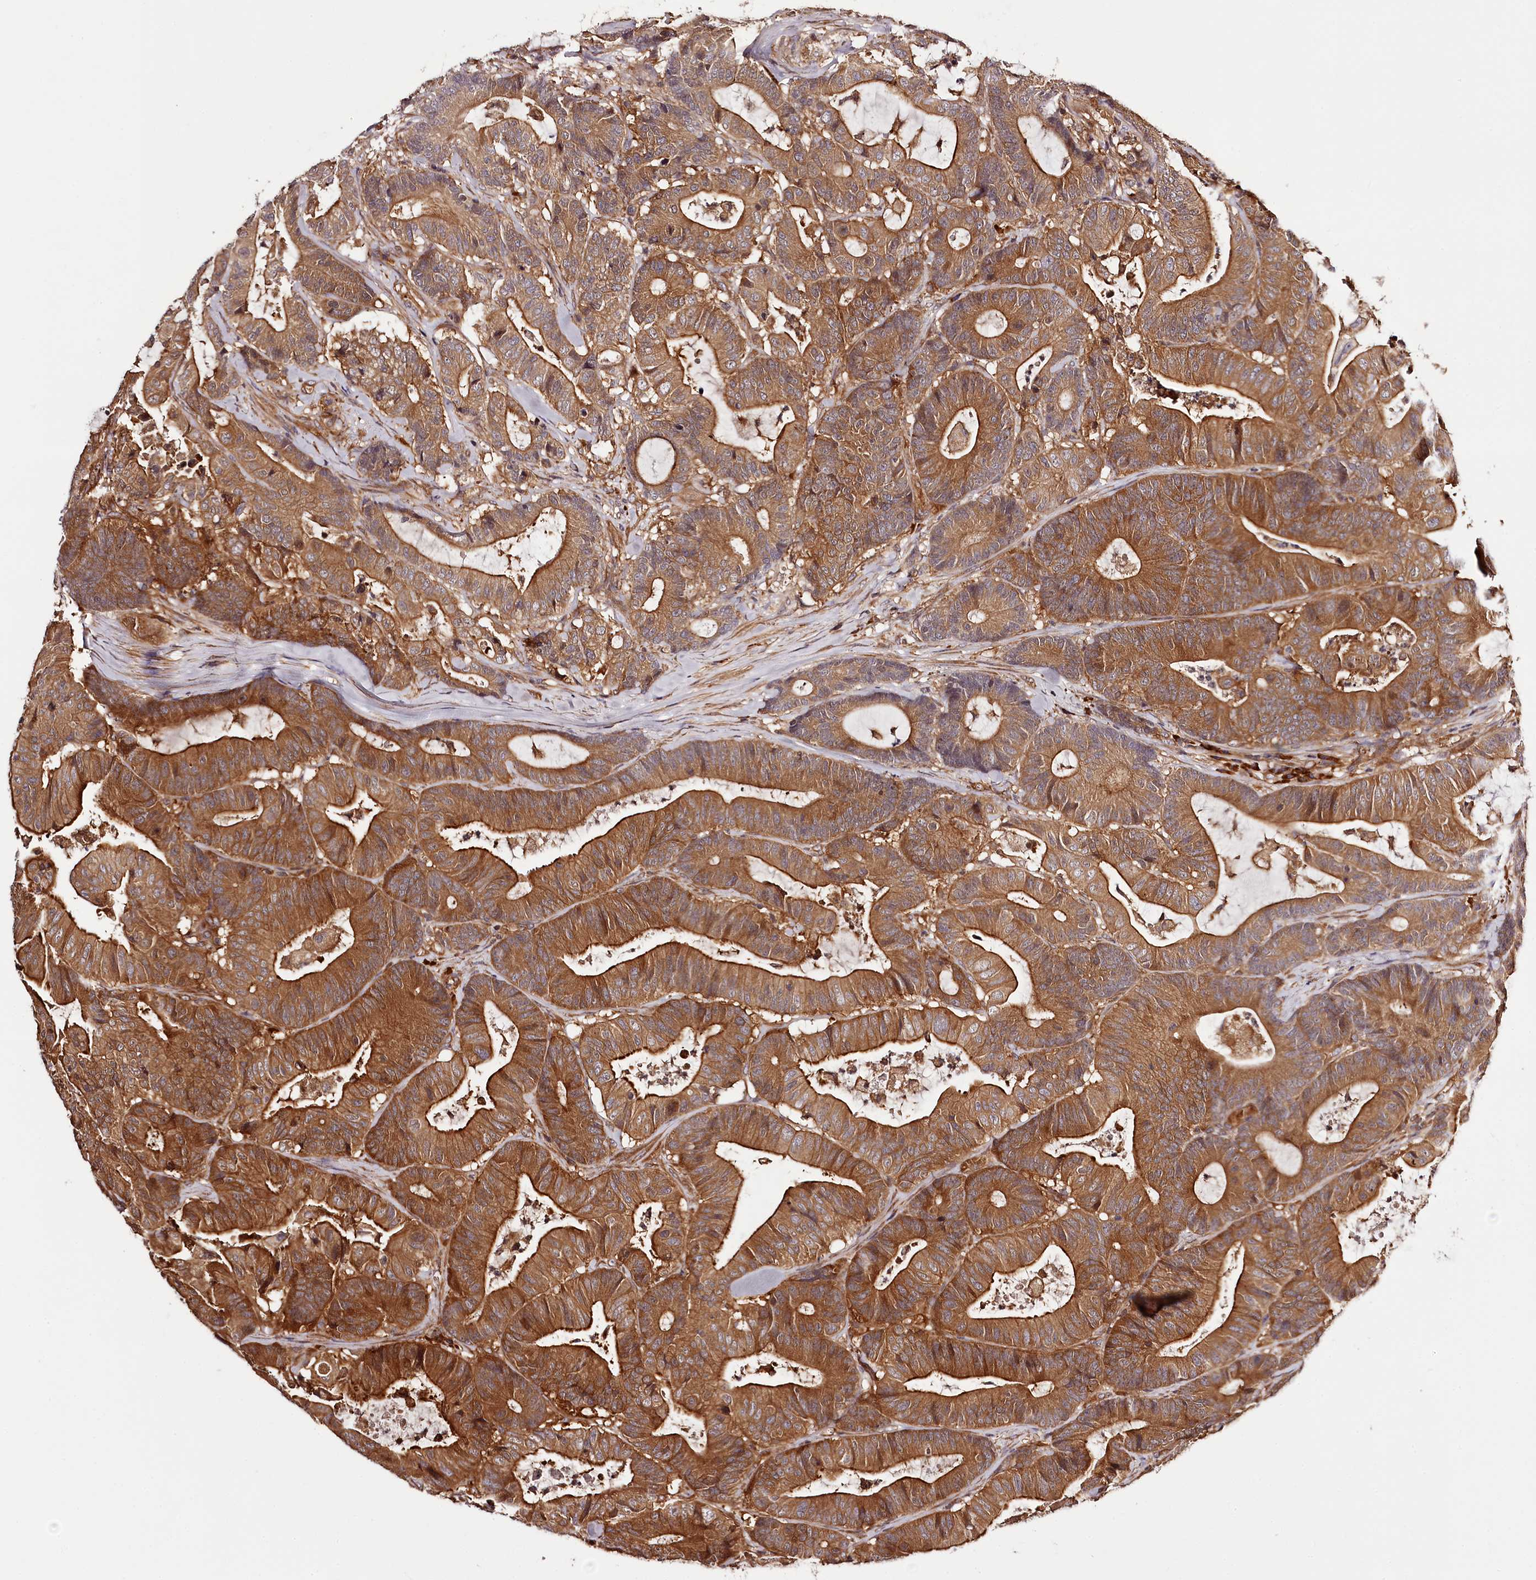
{"staining": {"intensity": "strong", "quantity": ">75%", "location": "cytoplasmic/membranous"}, "tissue": "colorectal cancer", "cell_type": "Tumor cells", "image_type": "cancer", "snomed": [{"axis": "morphology", "description": "Adenocarcinoma, NOS"}, {"axis": "topography", "description": "Colon"}], "caption": "Colorectal cancer stained for a protein displays strong cytoplasmic/membranous positivity in tumor cells.", "gene": "TARS1", "patient": {"sex": "female", "age": 84}}